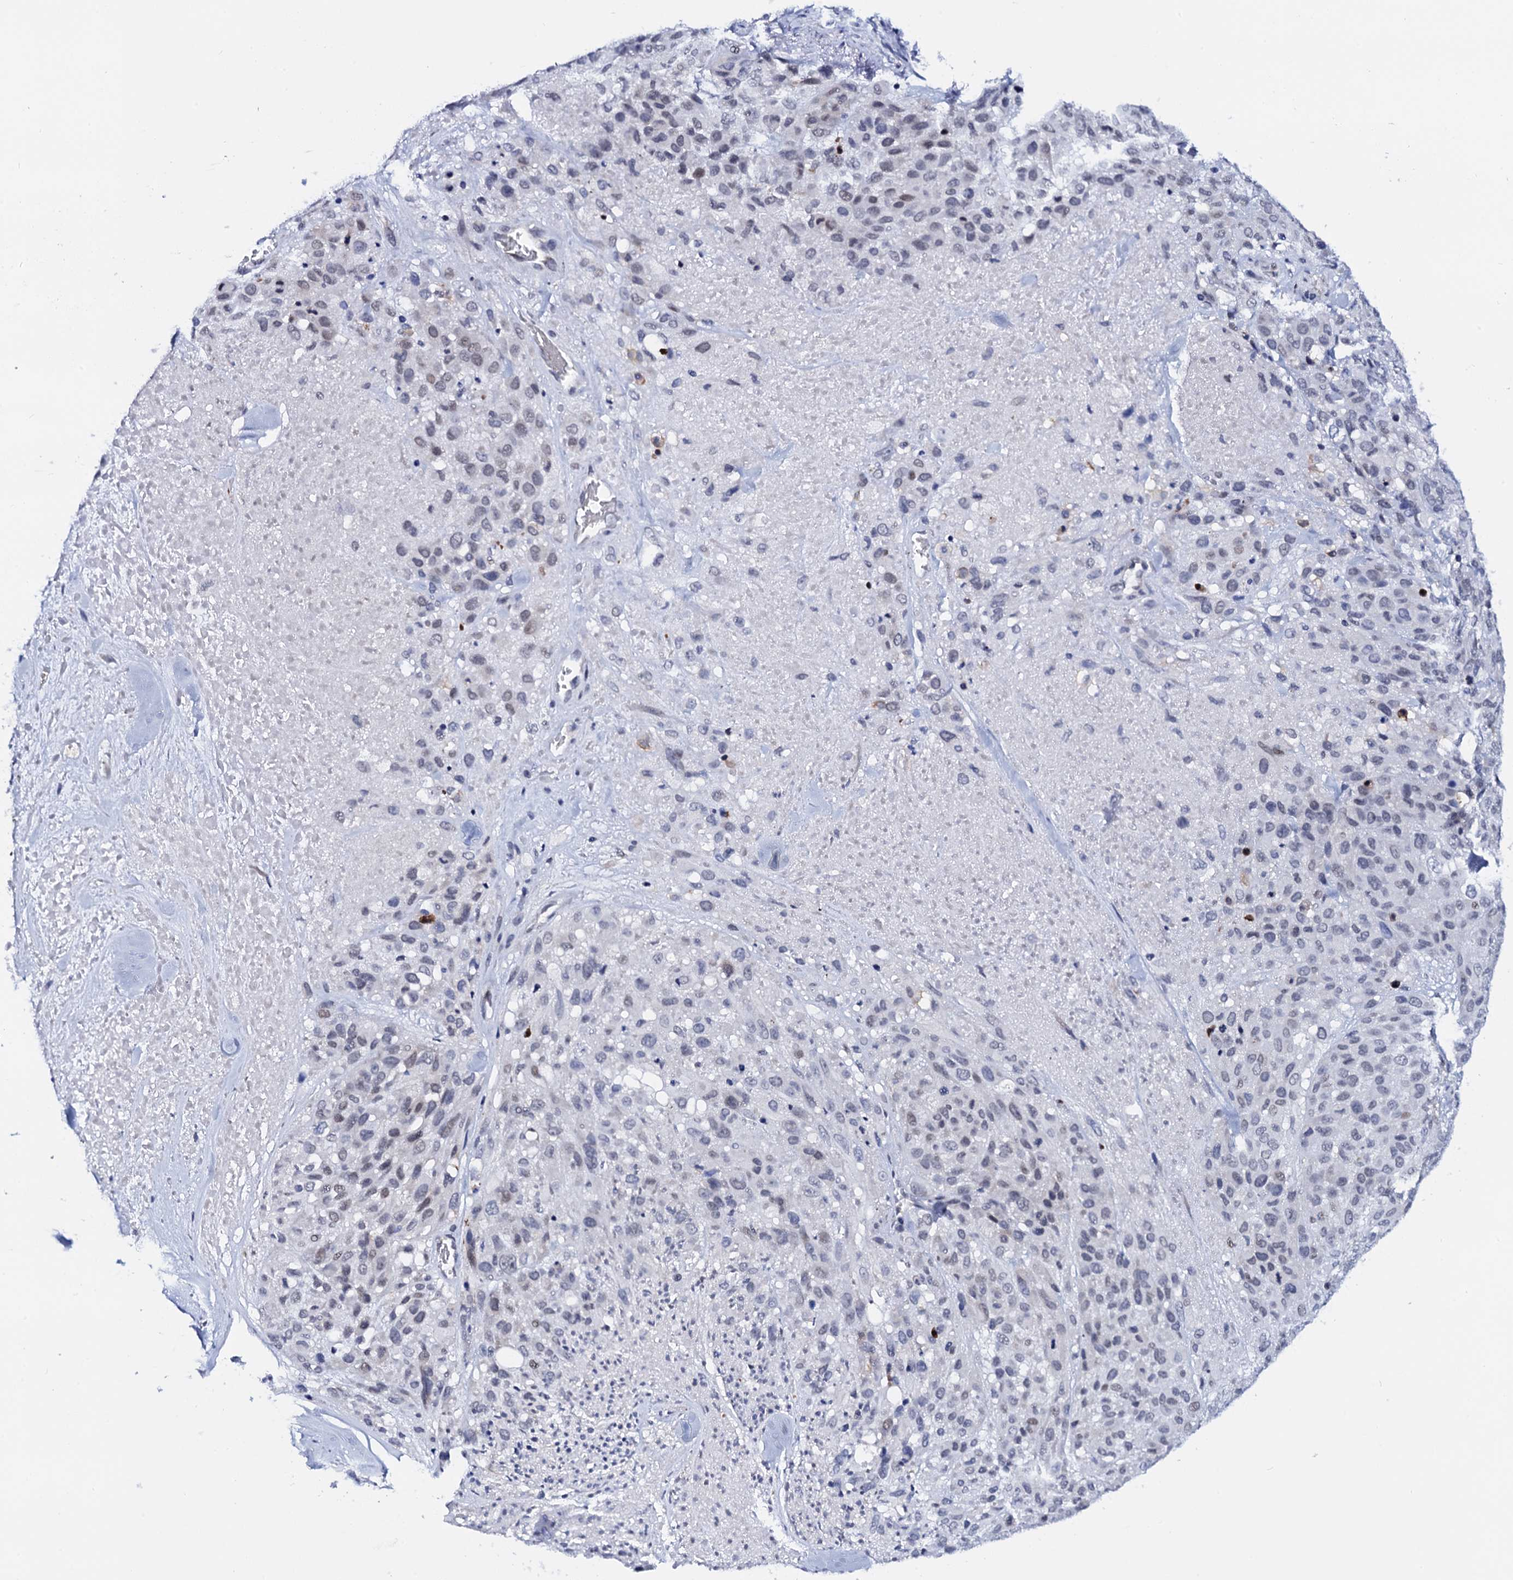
{"staining": {"intensity": "weak", "quantity": "<25%", "location": "nuclear"}, "tissue": "melanoma", "cell_type": "Tumor cells", "image_type": "cancer", "snomed": [{"axis": "morphology", "description": "Malignant melanoma, Metastatic site"}, {"axis": "topography", "description": "Skin"}], "caption": "IHC image of neoplastic tissue: human melanoma stained with DAB (3,3'-diaminobenzidine) reveals no significant protein staining in tumor cells. (Brightfield microscopy of DAB (3,3'-diaminobenzidine) immunohistochemistry at high magnification).", "gene": "C16orf87", "patient": {"sex": "female", "age": 81}}